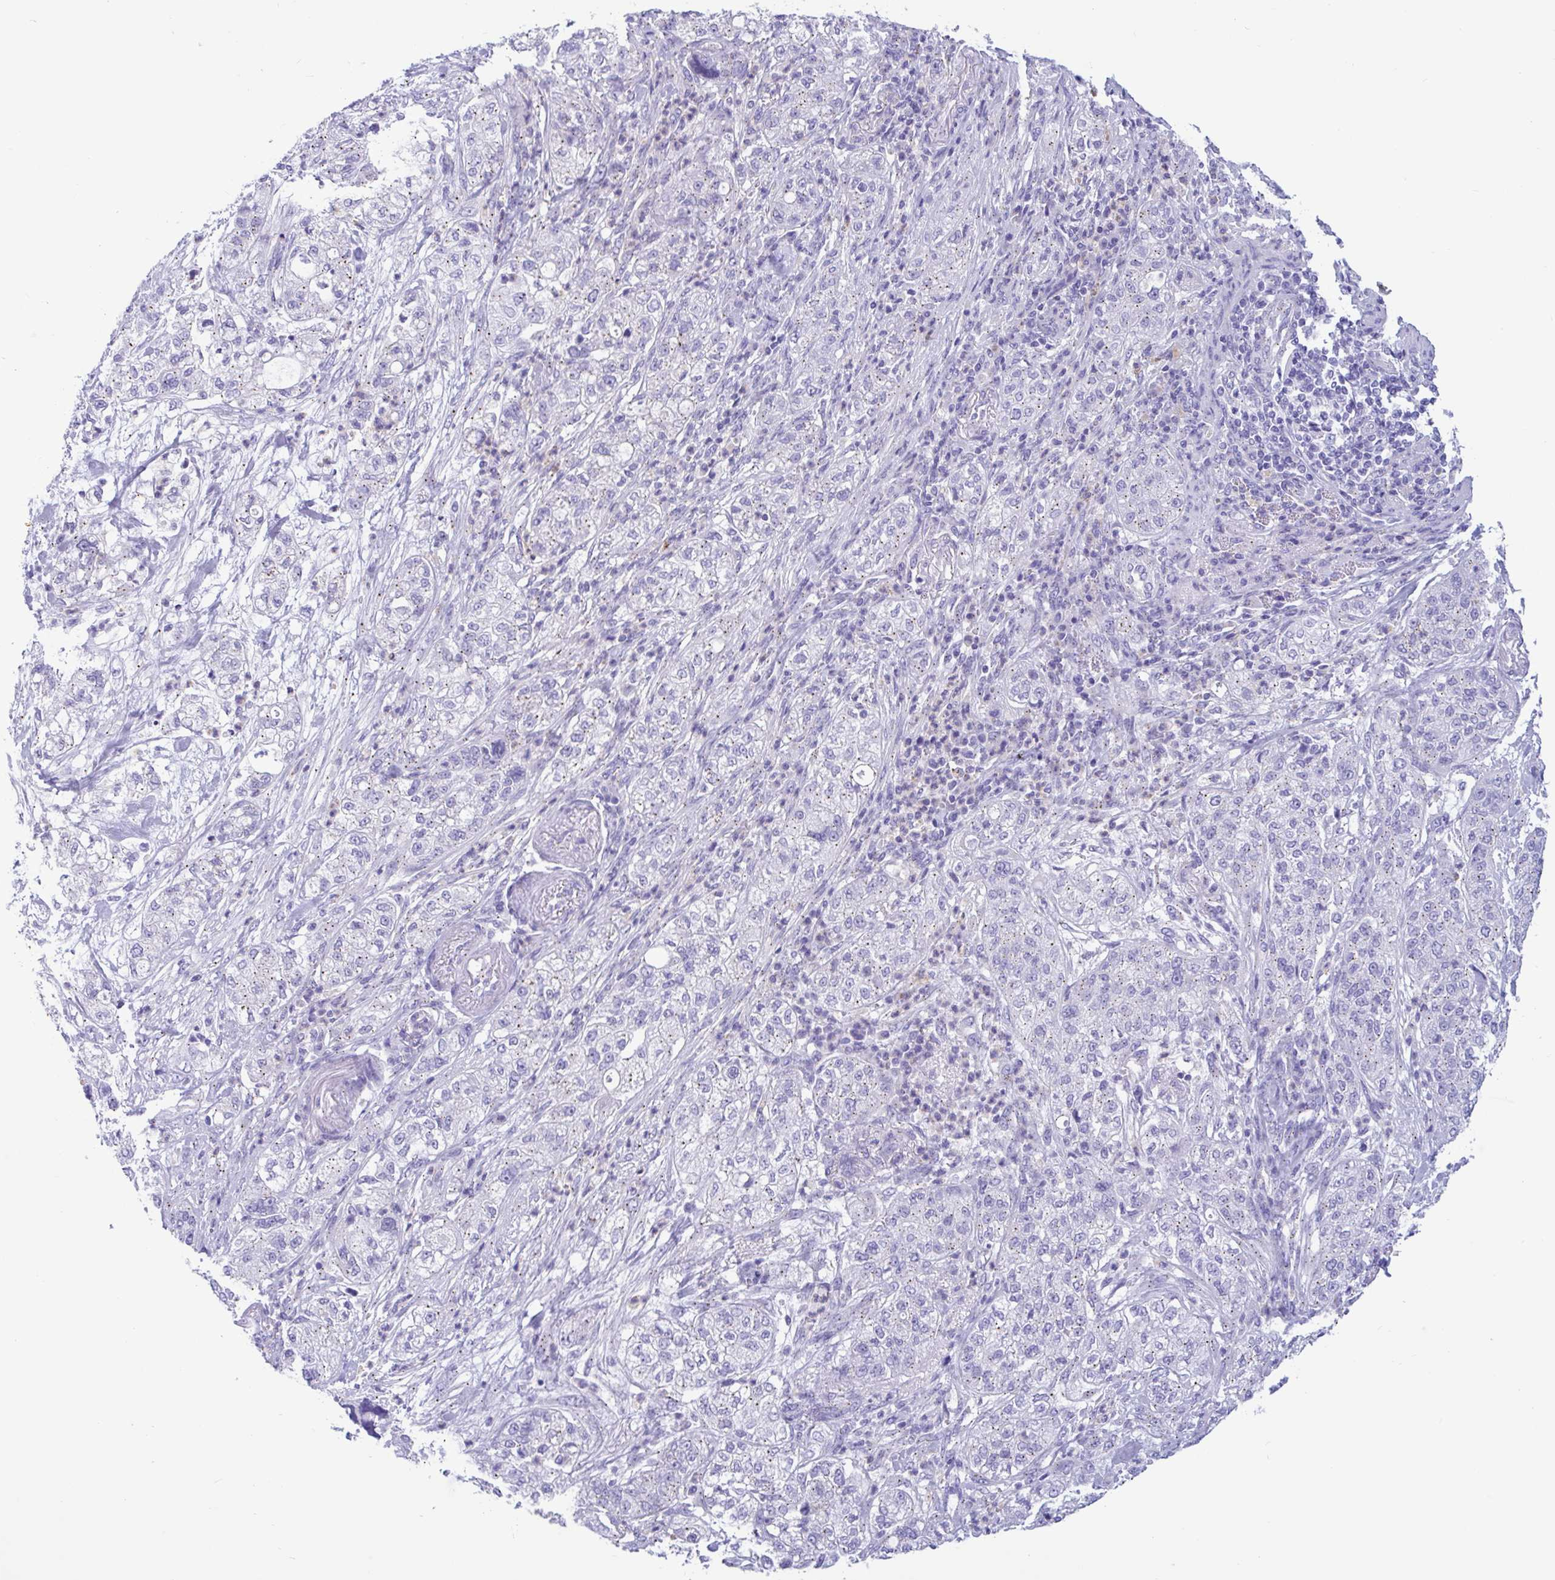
{"staining": {"intensity": "weak", "quantity": "25%-75%", "location": "cytoplasmic/membranous"}, "tissue": "pancreatic cancer", "cell_type": "Tumor cells", "image_type": "cancer", "snomed": [{"axis": "morphology", "description": "Adenocarcinoma, NOS"}, {"axis": "topography", "description": "Pancreas"}], "caption": "DAB immunohistochemical staining of human pancreatic cancer displays weak cytoplasmic/membranous protein positivity in about 25%-75% of tumor cells.", "gene": "RNASE3", "patient": {"sex": "female", "age": 78}}